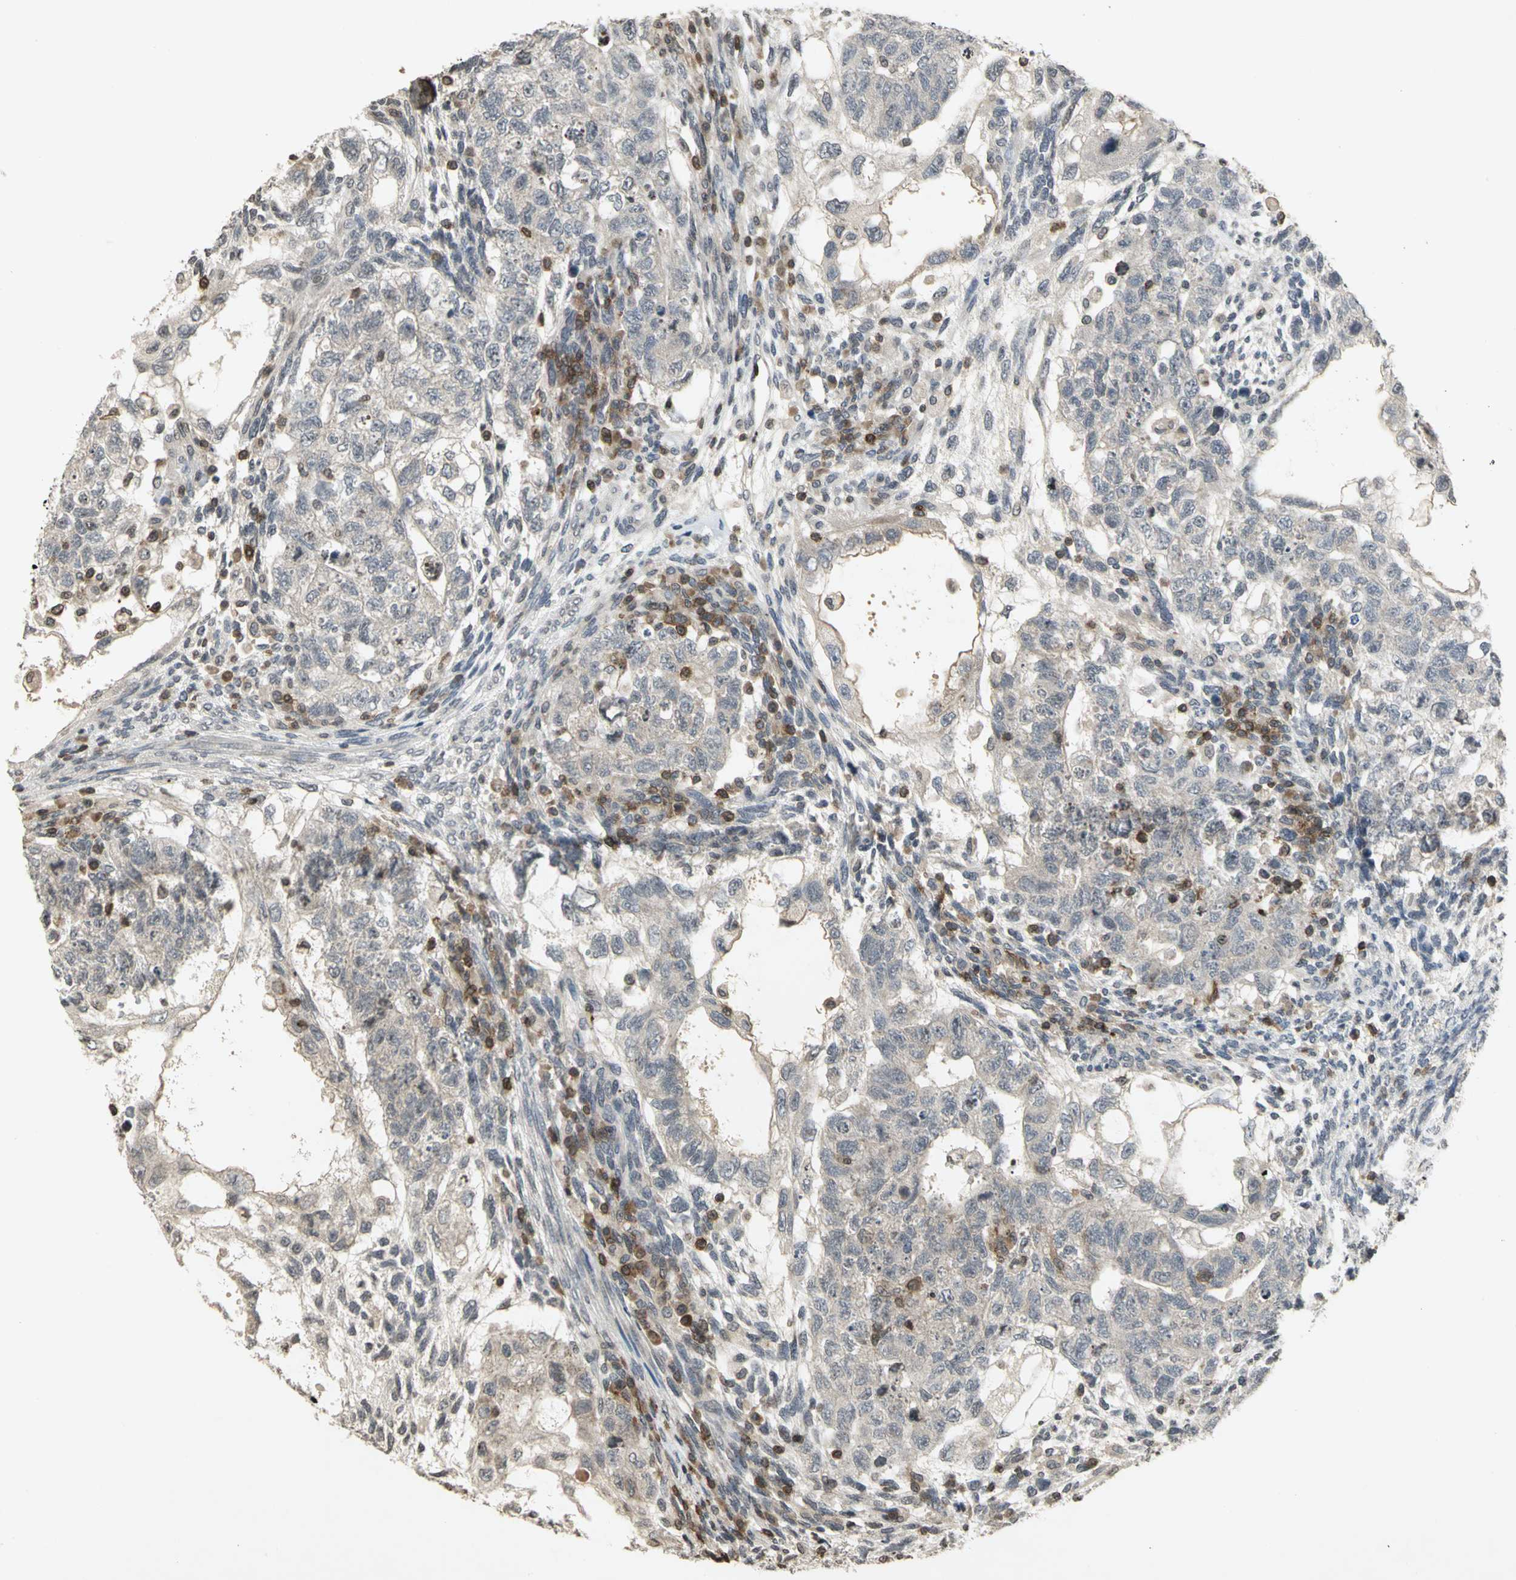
{"staining": {"intensity": "negative", "quantity": "none", "location": "none"}, "tissue": "testis cancer", "cell_type": "Tumor cells", "image_type": "cancer", "snomed": [{"axis": "morphology", "description": "Normal tissue, NOS"}, {"axis": "morphology", "description": "Carcinoma, Embryonal, NOS"}, {"axis": "topography", "description": "Testis"}], "caption": "Testis cancer was stained to show a protein in brown. There is no significant expression in tumor cells. The staining was performed using DAB to visualize the protein expression in brown, while the nuclei were stained in blue with hematoxylin (Magnification: 20x).", "gene": "IL16", "patient": {"sex": "male", "age": 36}}